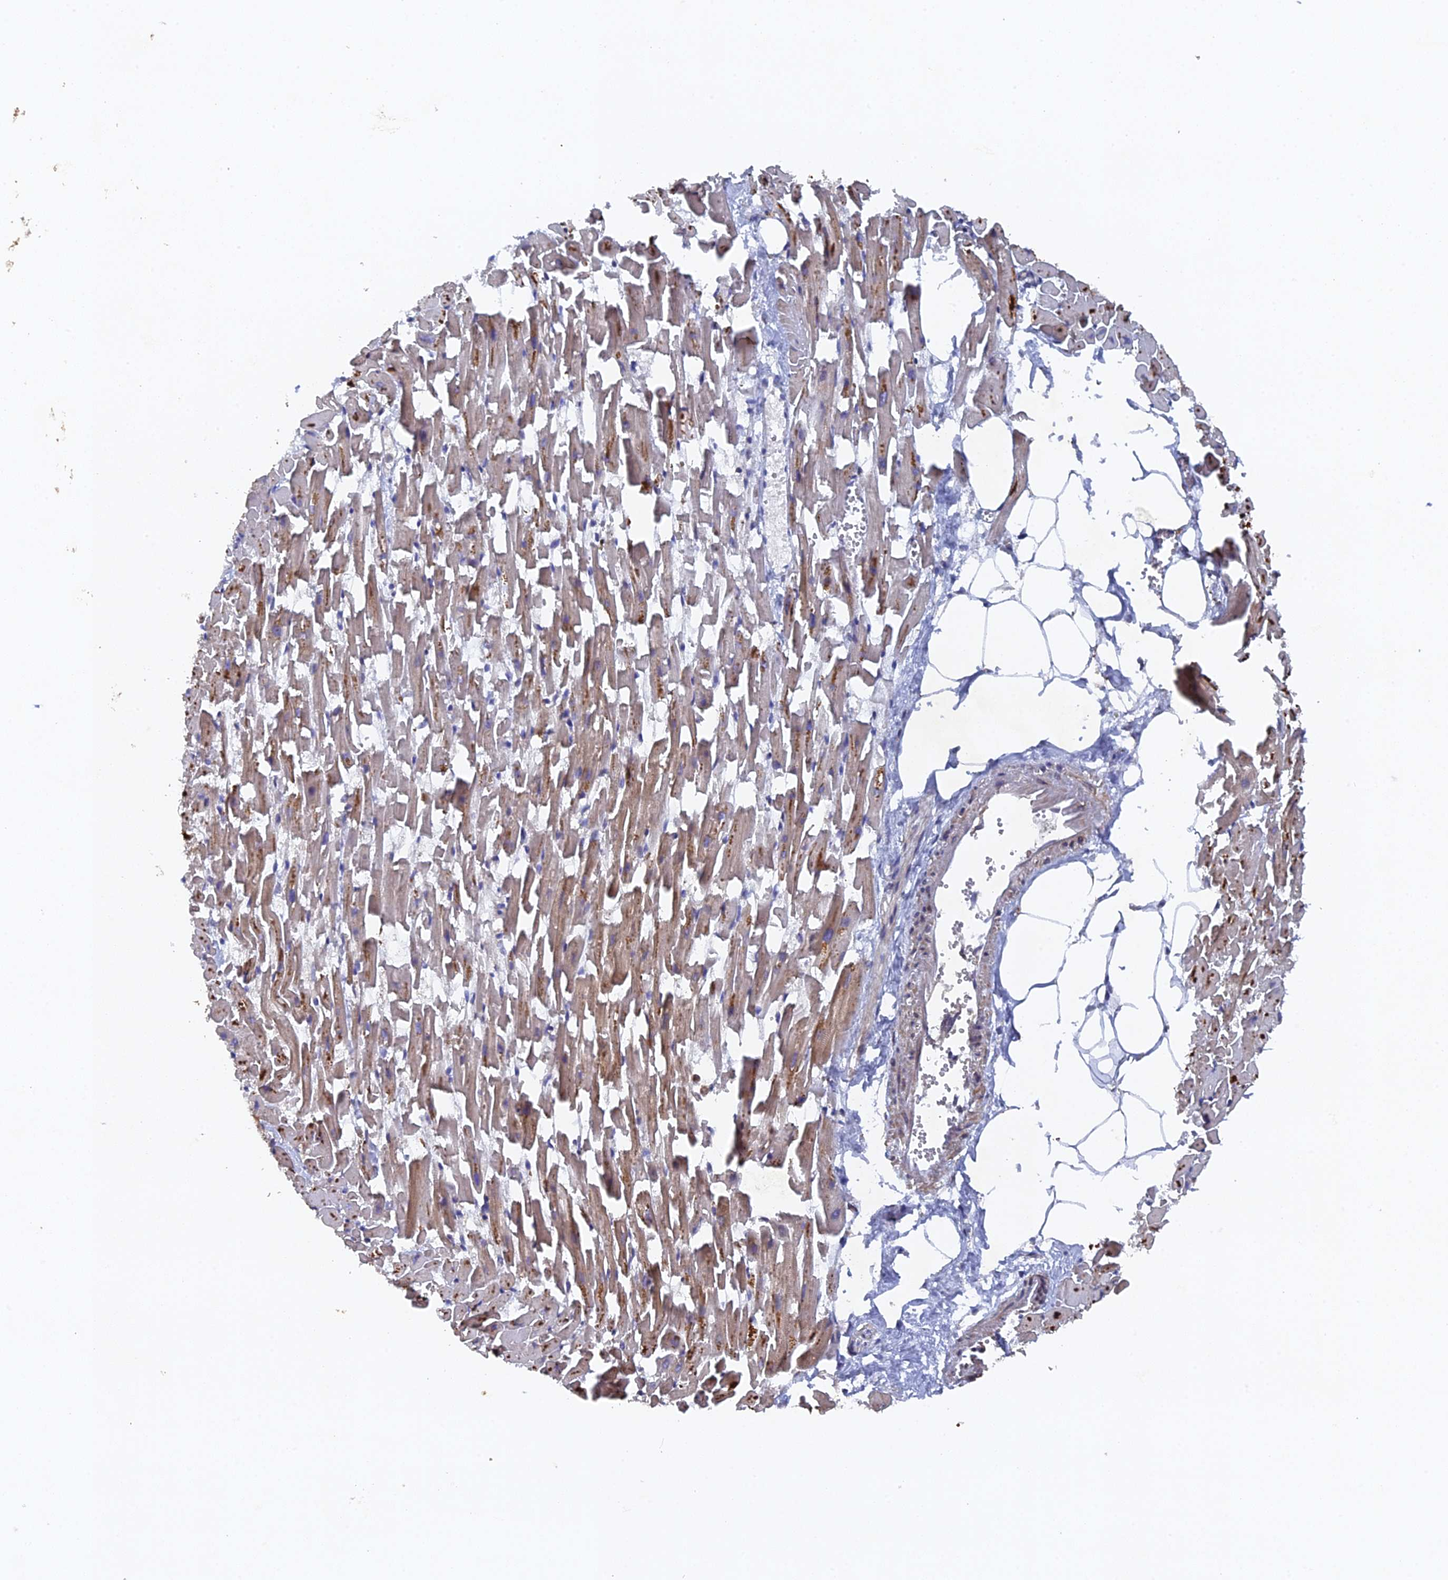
{"staining": {"intensity": "moderate", "quantity": ">75%", "location": "cytoplasmic/membranous"}, "tissue": "heart muscle", "cell_type": "Cardiomyocytes", "image_type": "normal", "snomed": [{"axis": "morphology", "description": "Normal tissue, NOS"}, {"axis": "topography", "description": "Heart"}], "caption": "Protein staining of unremarkable heart muscle exhibits moderate cytoplasmic/membranous positivity in about >75% of cardiomyocytes. Using DAB (brown) and hematoxylin (blue) stains, captured at high magnification using brightfield microscopy.", "gene": "VPS37C", "patient": {"sex": "female", "age": 64}}